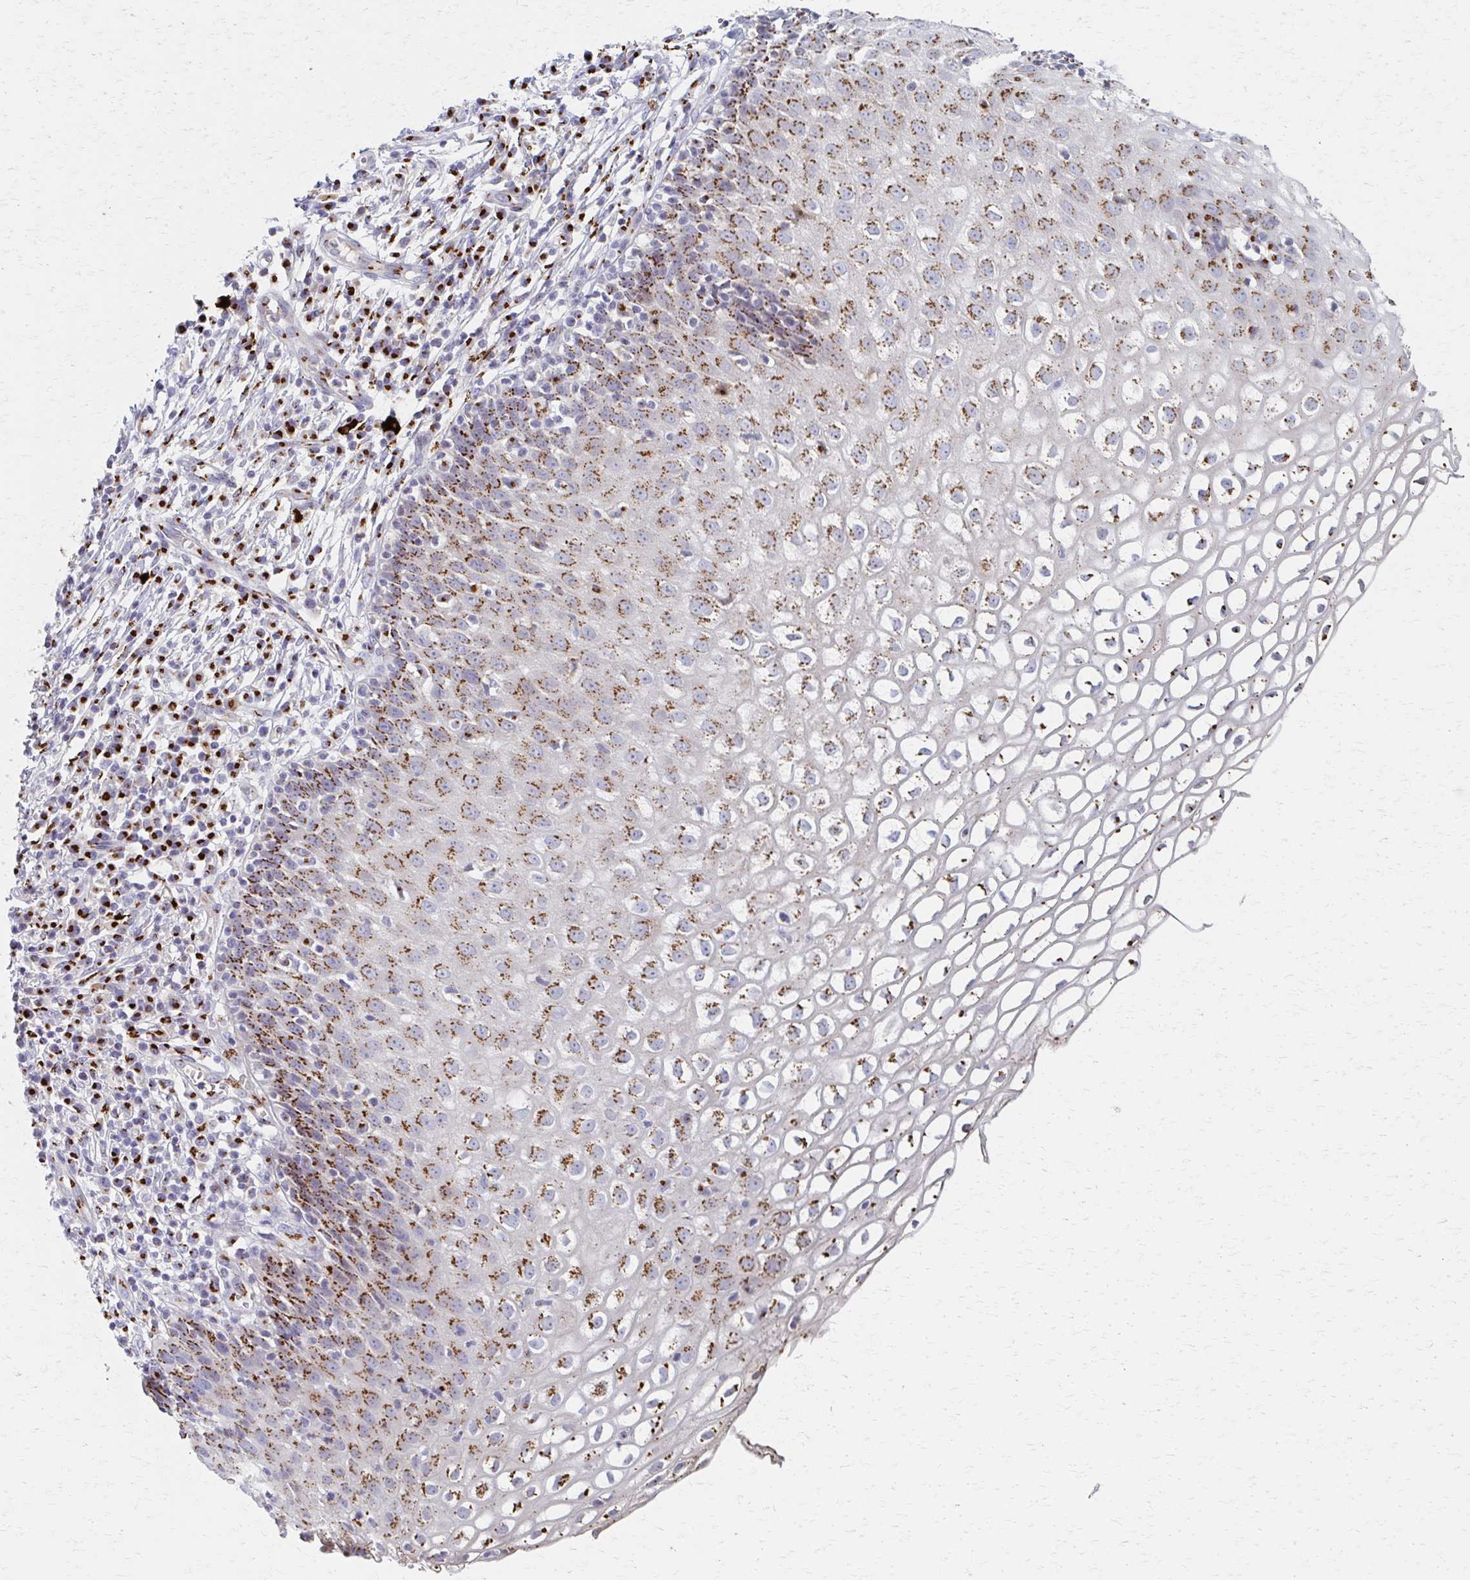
{"staining": {"intensity": "strong", "quantity": ">75%", "location": "cytoplasmic/membranous"}, "tissue": "cervix", "cell_type": "Glandular cells", "image_type": "normal", "snomed": [{"axis": "morphology", "description": "Normal tissue, NOS"}, {"axis": "topography", "description": "Cervix"}], "caption": "Immunohistochemistry (IHC) micrograph of unremarkable cervix: human cervix stained using immunohistochemistry demonstrates high levels of strong protein expression localized specifically in the cytoplasmic/membranous of glandular cells, appearing as a cytoplasmic/membranous brown color.", "gene": "ENSG00000254692", "patient": {"sex": "female", "age": 36}}